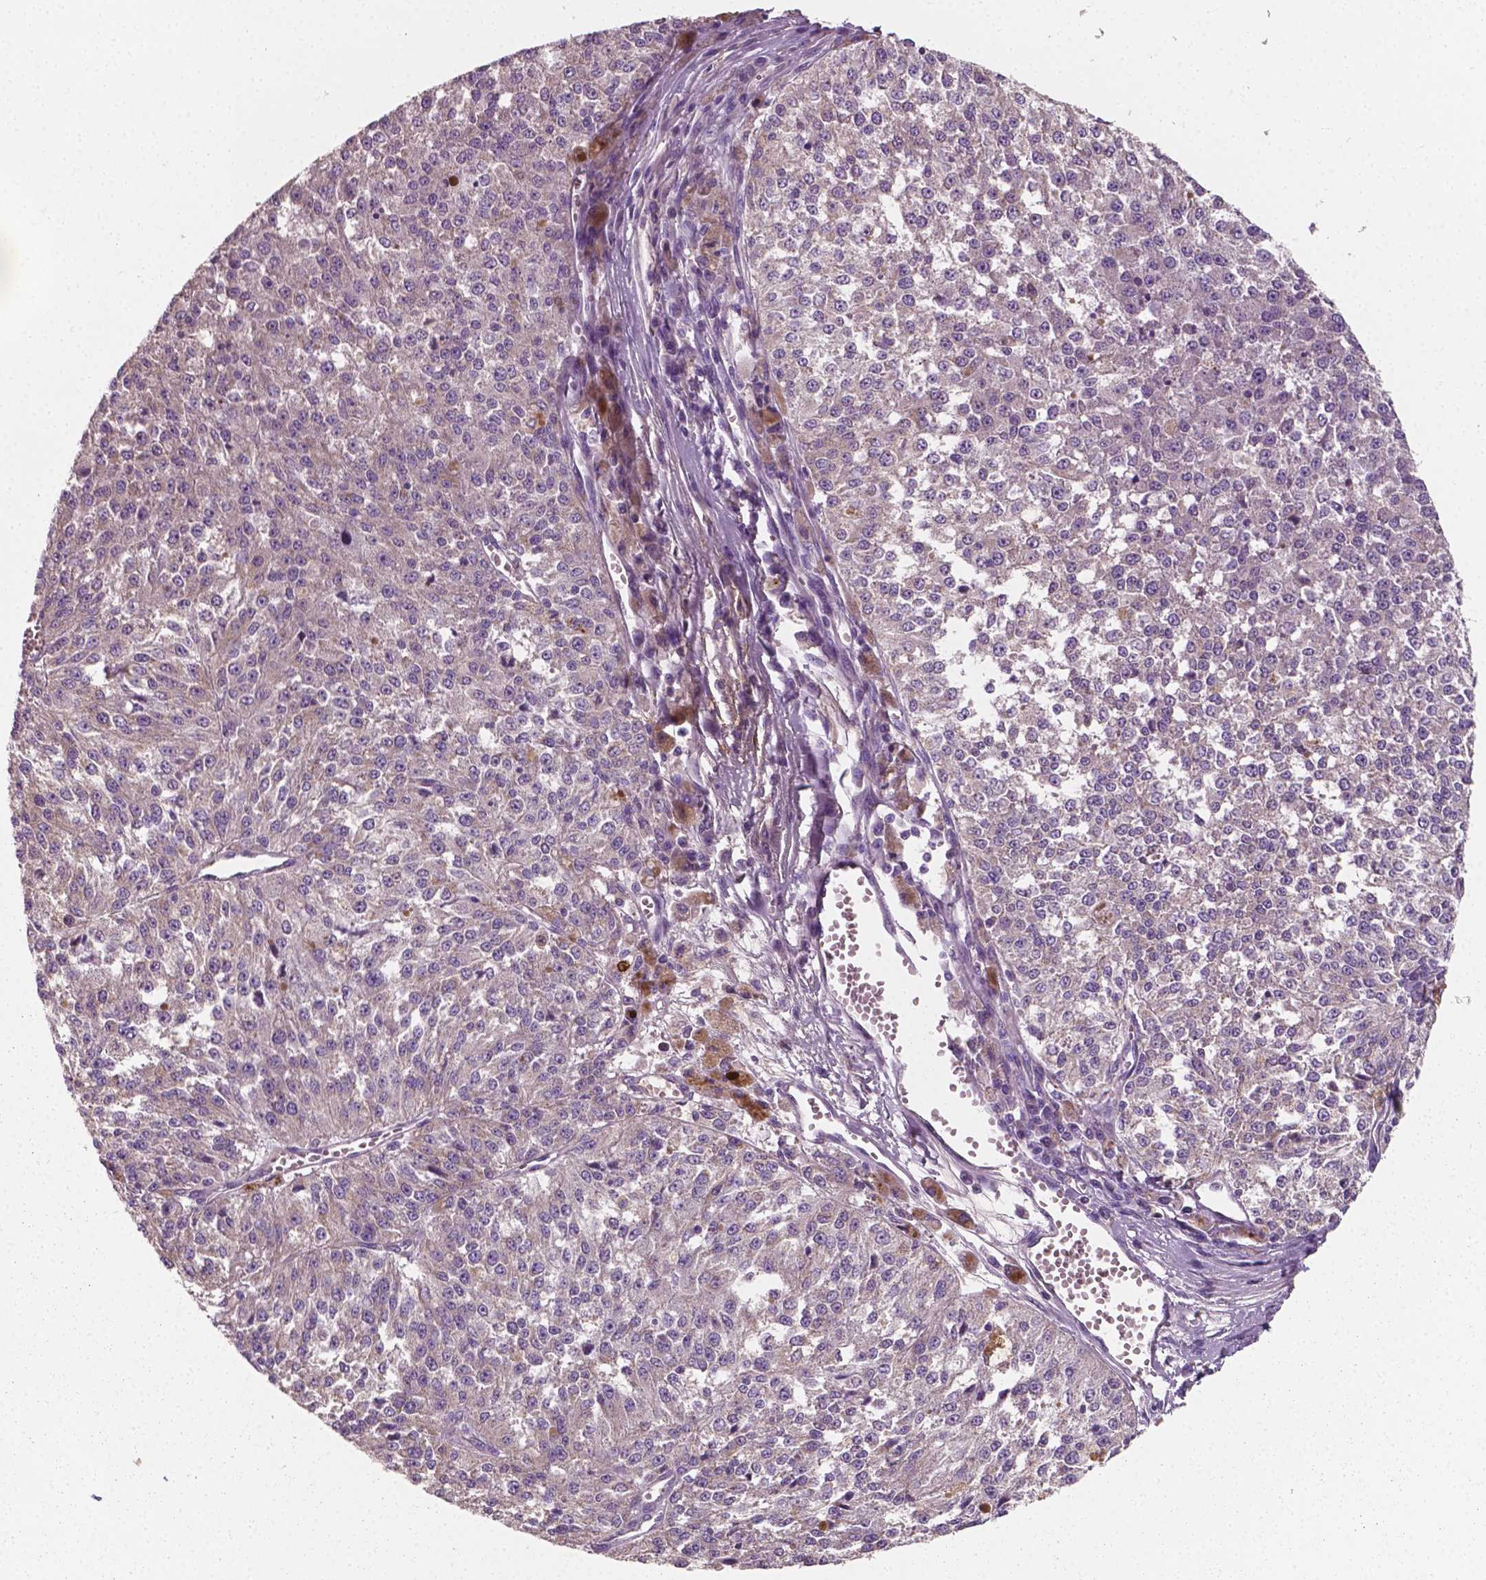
{"staining": {"intensity": "negative", "quantity": "none", "location": "none"}, "tissue": "melanoma", "cell_type": "Tumor cells", "image_type": "cancer", "snomed": [{"axis": "morphology", "description": "Malignant melanoma, Metastatic site"}, {"axis": "topography", "description": "Lymph node"}], "caption": "There is no significant positivity in tumor cells of melanoma. (Brightfield microscopy of DAB (3,3'-diaminobenzidine) immunohistochemistry (IHC) at high magnification).", "gene": "PTX3", "patient": {"sex": "female", "age": 64}}